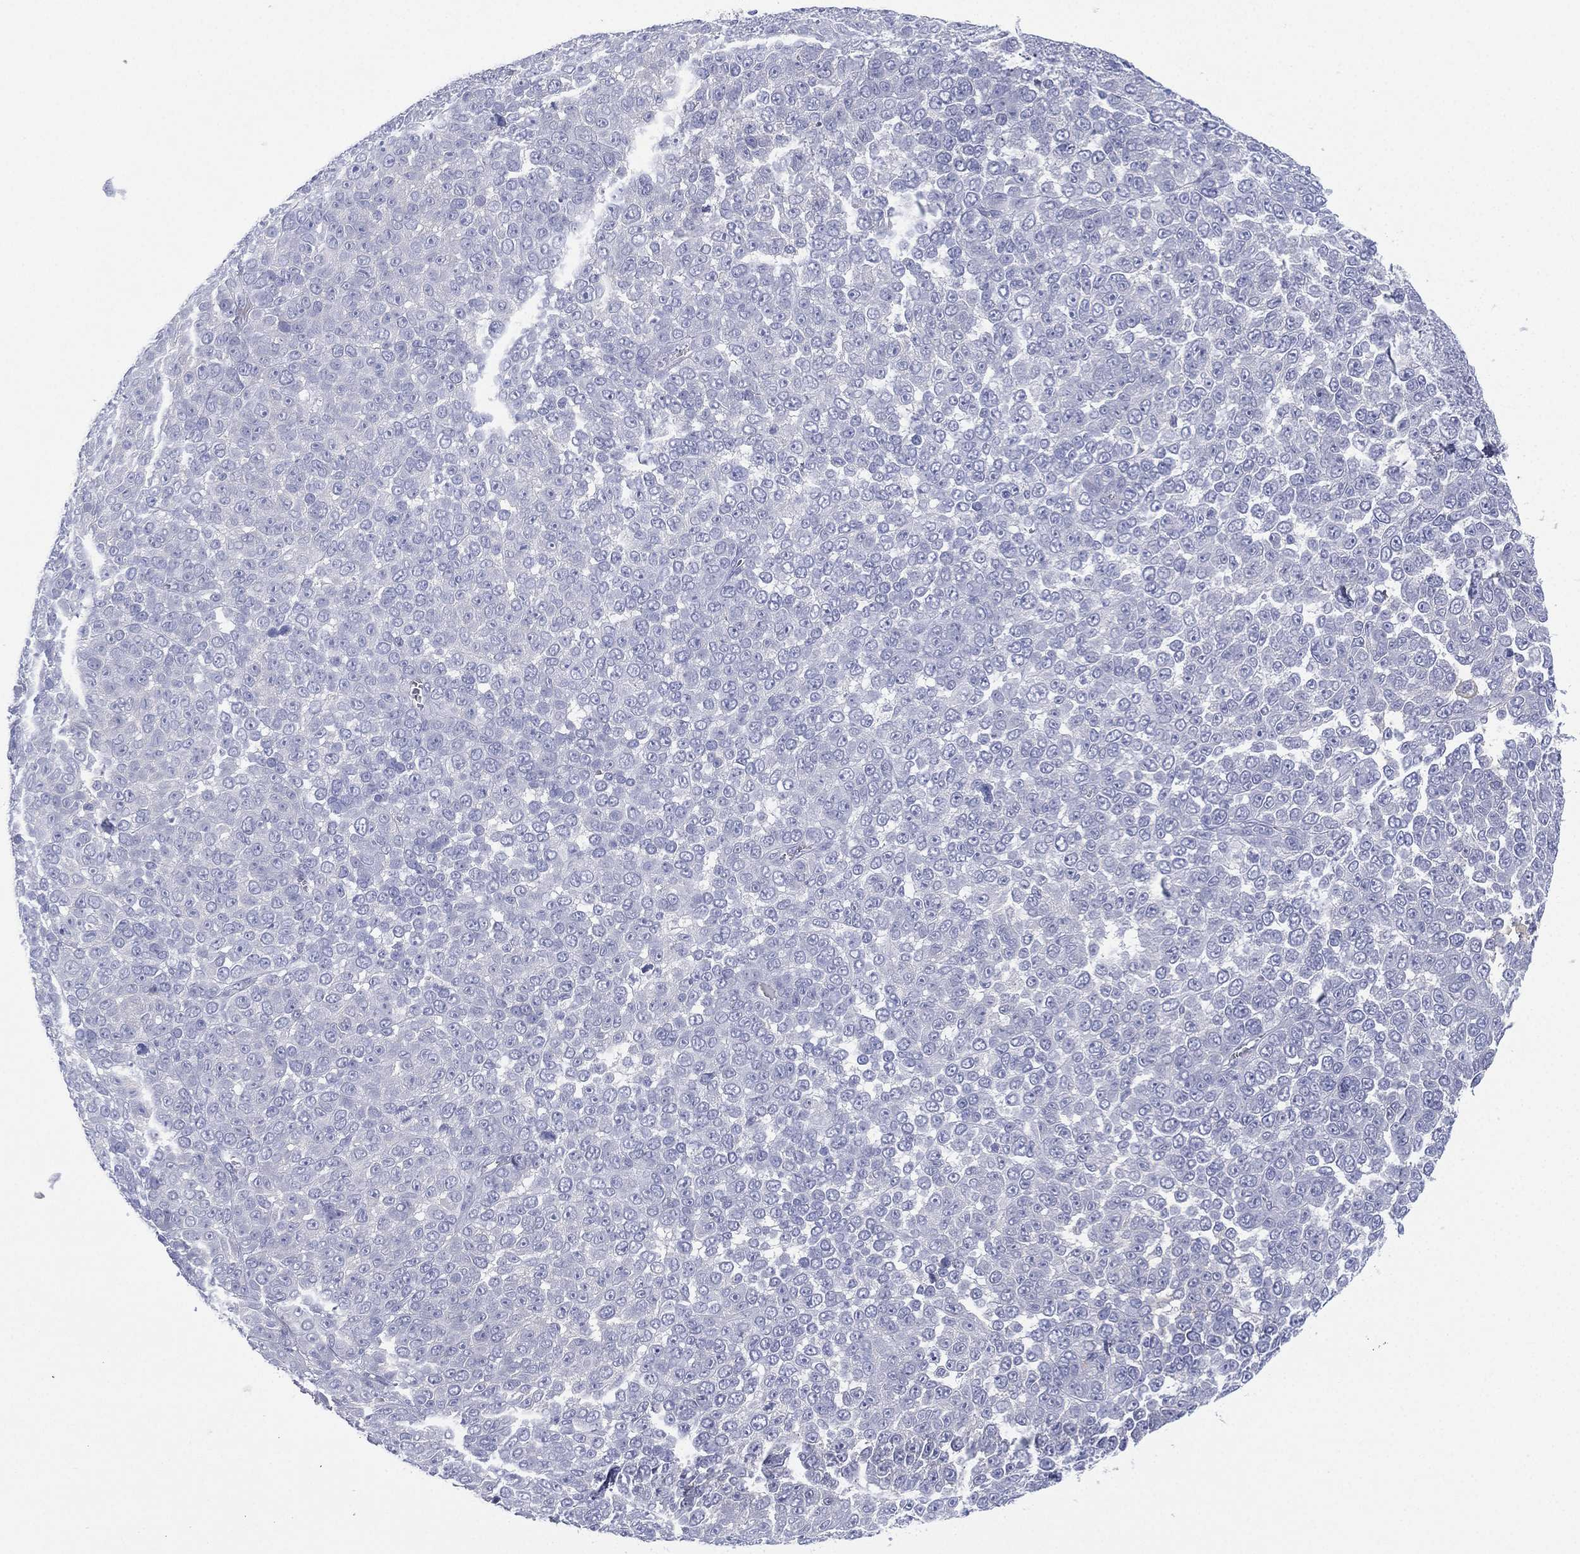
{"staining": {"intensity": "negative", "quantity": "none", "location": "none"}, "tissue": "melanoma", "cell_type": "Tumor cells", "image_type": "cancer", "snomed": [{"axis": "morphology", "description": "Malignant melanoma, NOS"}, {"axis": "topography", "description": "Skin"}], "caption": "Melanoma was stained to show a protein in brown. There is no significant positivity in tumor cells.", "gene": "CYP2D6", "patient": {"sex": "female", "age": 95}}